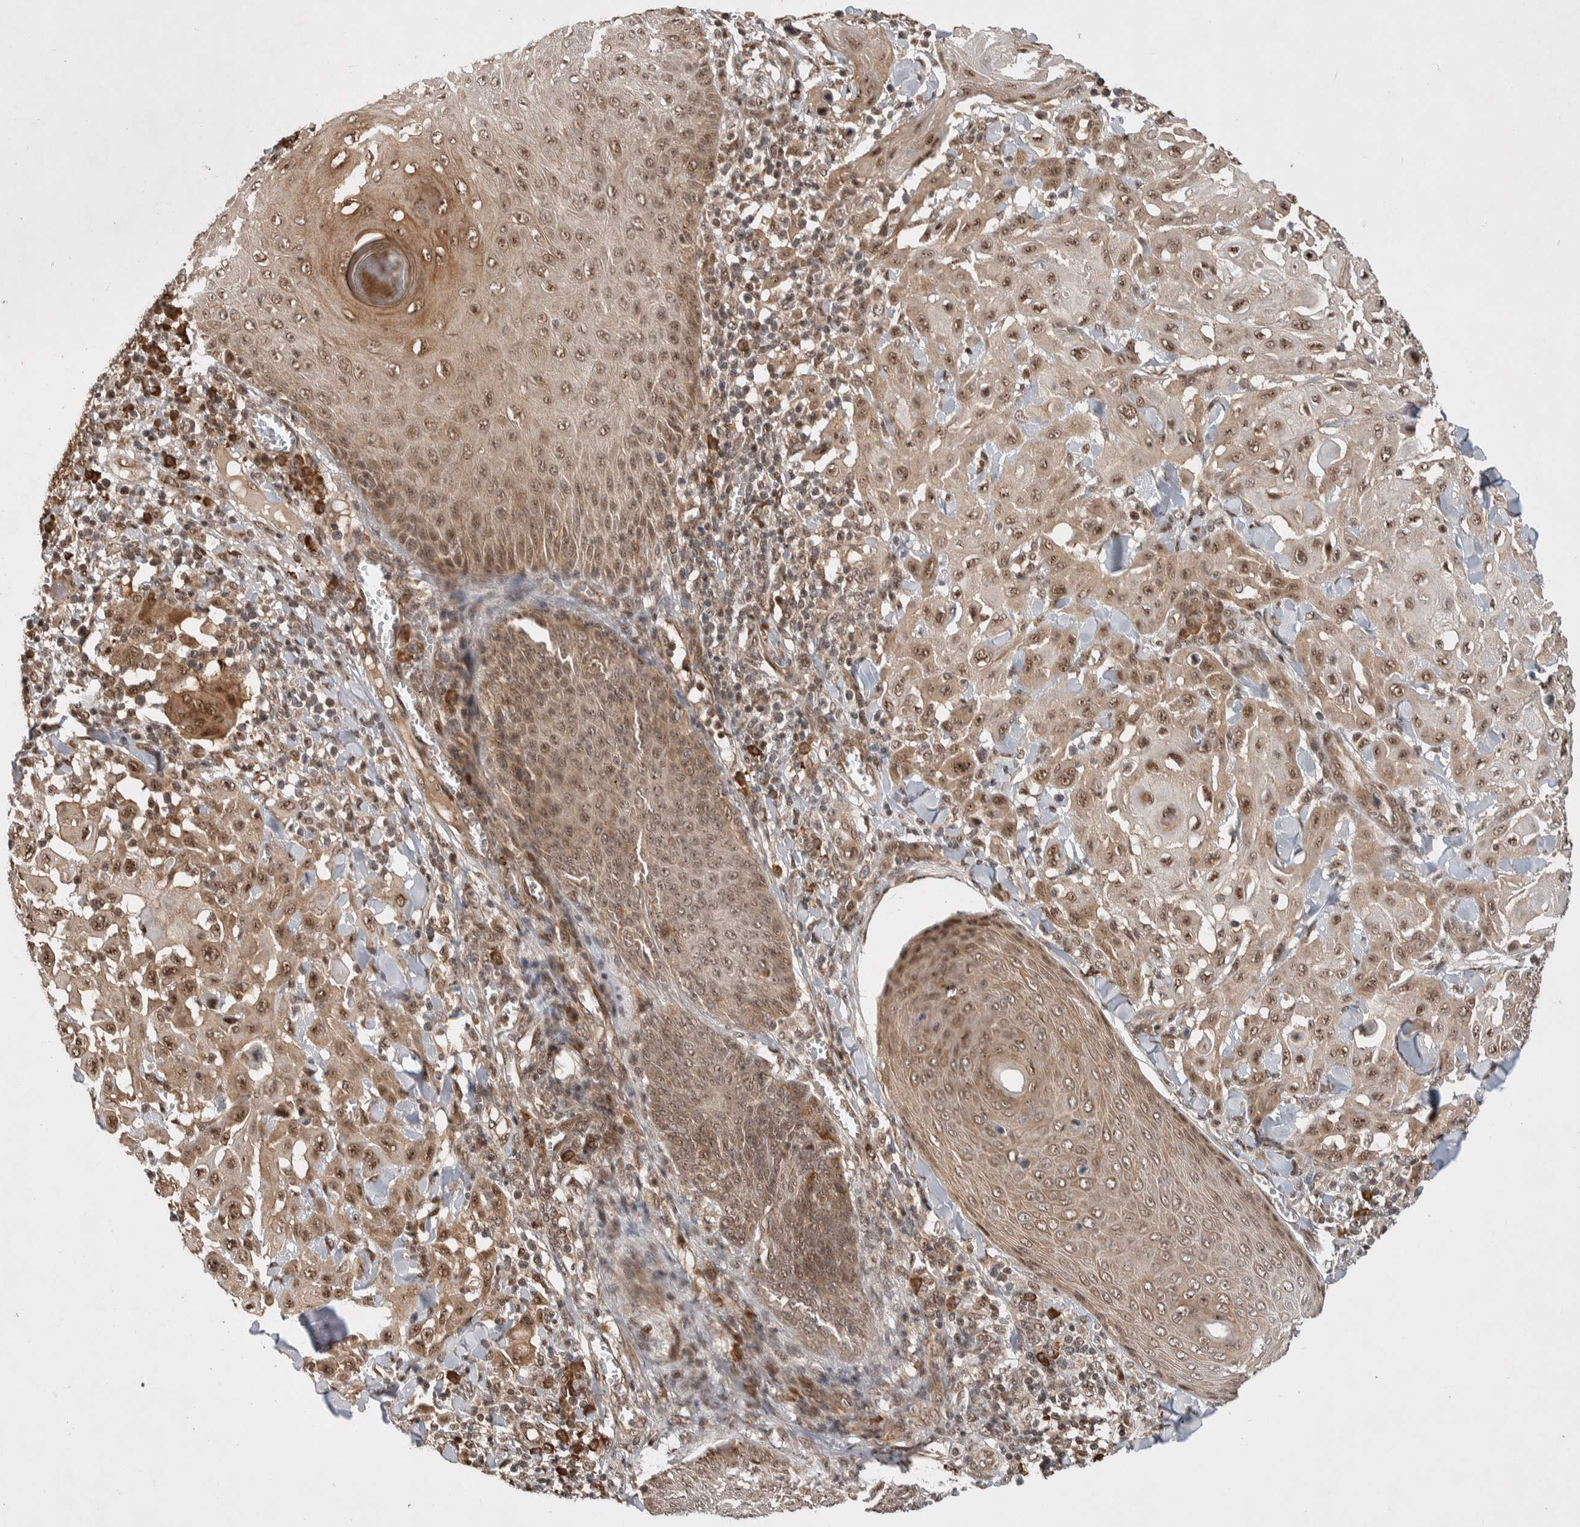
{"staining": {"intensity": "moderate", "quantity": ">75%", "location": "cytoplasmic/membranous,nuclear"}, "tissue": "skin cancer", "cell_type": "Tumor cells", "image_type": "cancer", "snomed": [{"axis": "morphology", "description": "Squamous cell carcinoma, NOS"}, {"axis": "topography", "description": "Skin"}], "caption": "Protein staining displays moderate cytoplasmic/membranous and nuclear expression in approximately >75% of tumor cells in skin squamous cell carcinoma. The protein is stained brown, and the nuclei are stained in blue (DAB IHC with brightfield microscopy, high magnification).", "gene": "TOR1B", "patient": {"sex": "male", "age": 24}}